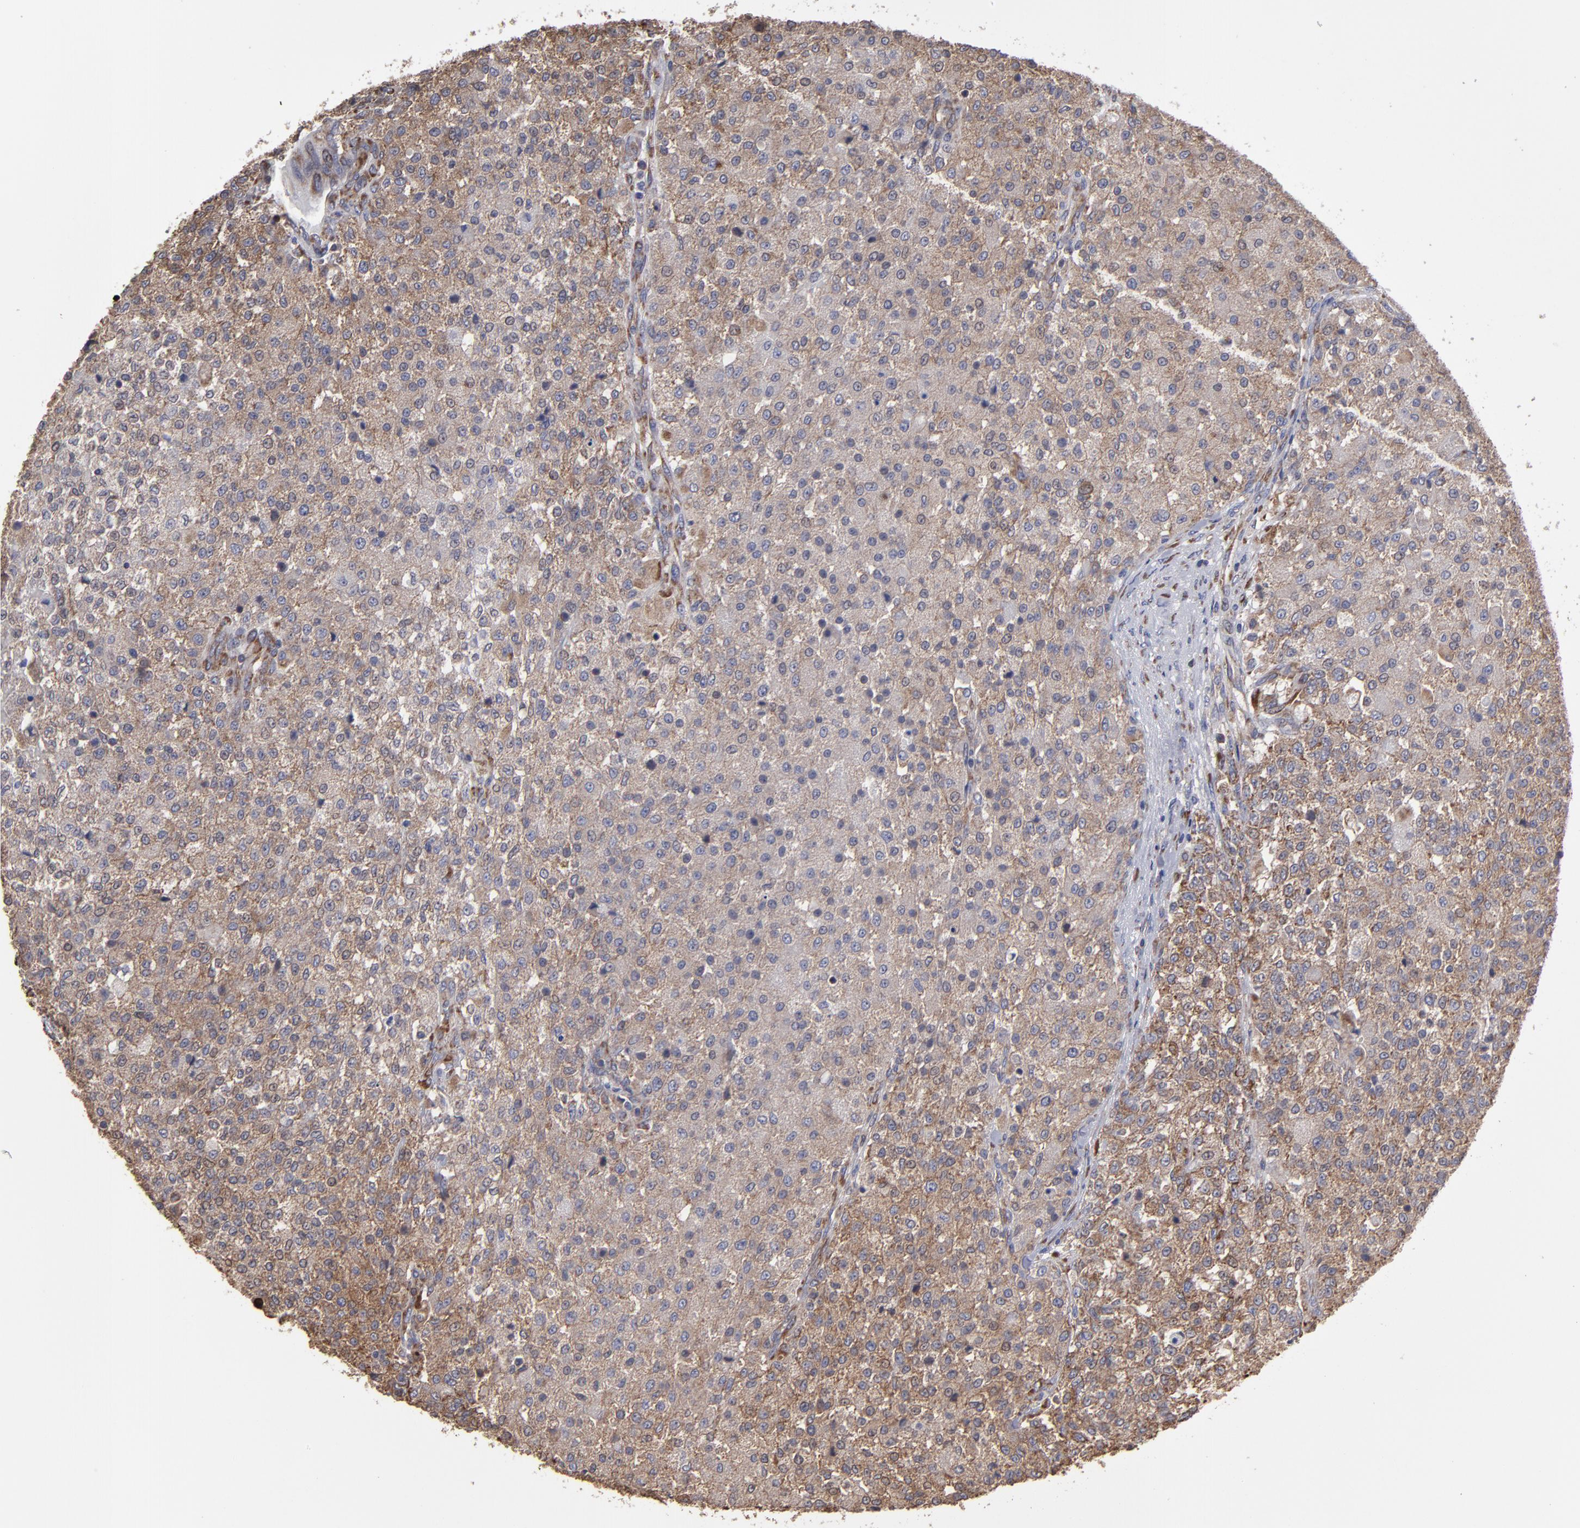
{"staining": {"intensity": "moderate", "quantity": ">75%", "location": "cytoplasmic/membranous"}, "tissue": "testis cancer", "cell_type": "Tumor cells", "image_type": "cancer", "snomed": [{"axis": "morphology", "description": "Seminoma, NOS"}, {"axis": "topography", "description": "Testis"}], "caption": "High-magnification brightfield microscopy of testis cancer (seminoma) stained with DAB (brown) and counterstained with hematoxylin (blue). tumor cells exhibit moderate cytoplasmic/membranous expression is identified in approximately>75% of cells. Using DAB (brown) and hematoxylin (blue) stains, captured at high magnification using brightfield microscopy.", "gene": "SND1", "patient": {"sex": "male", "age": 59}}